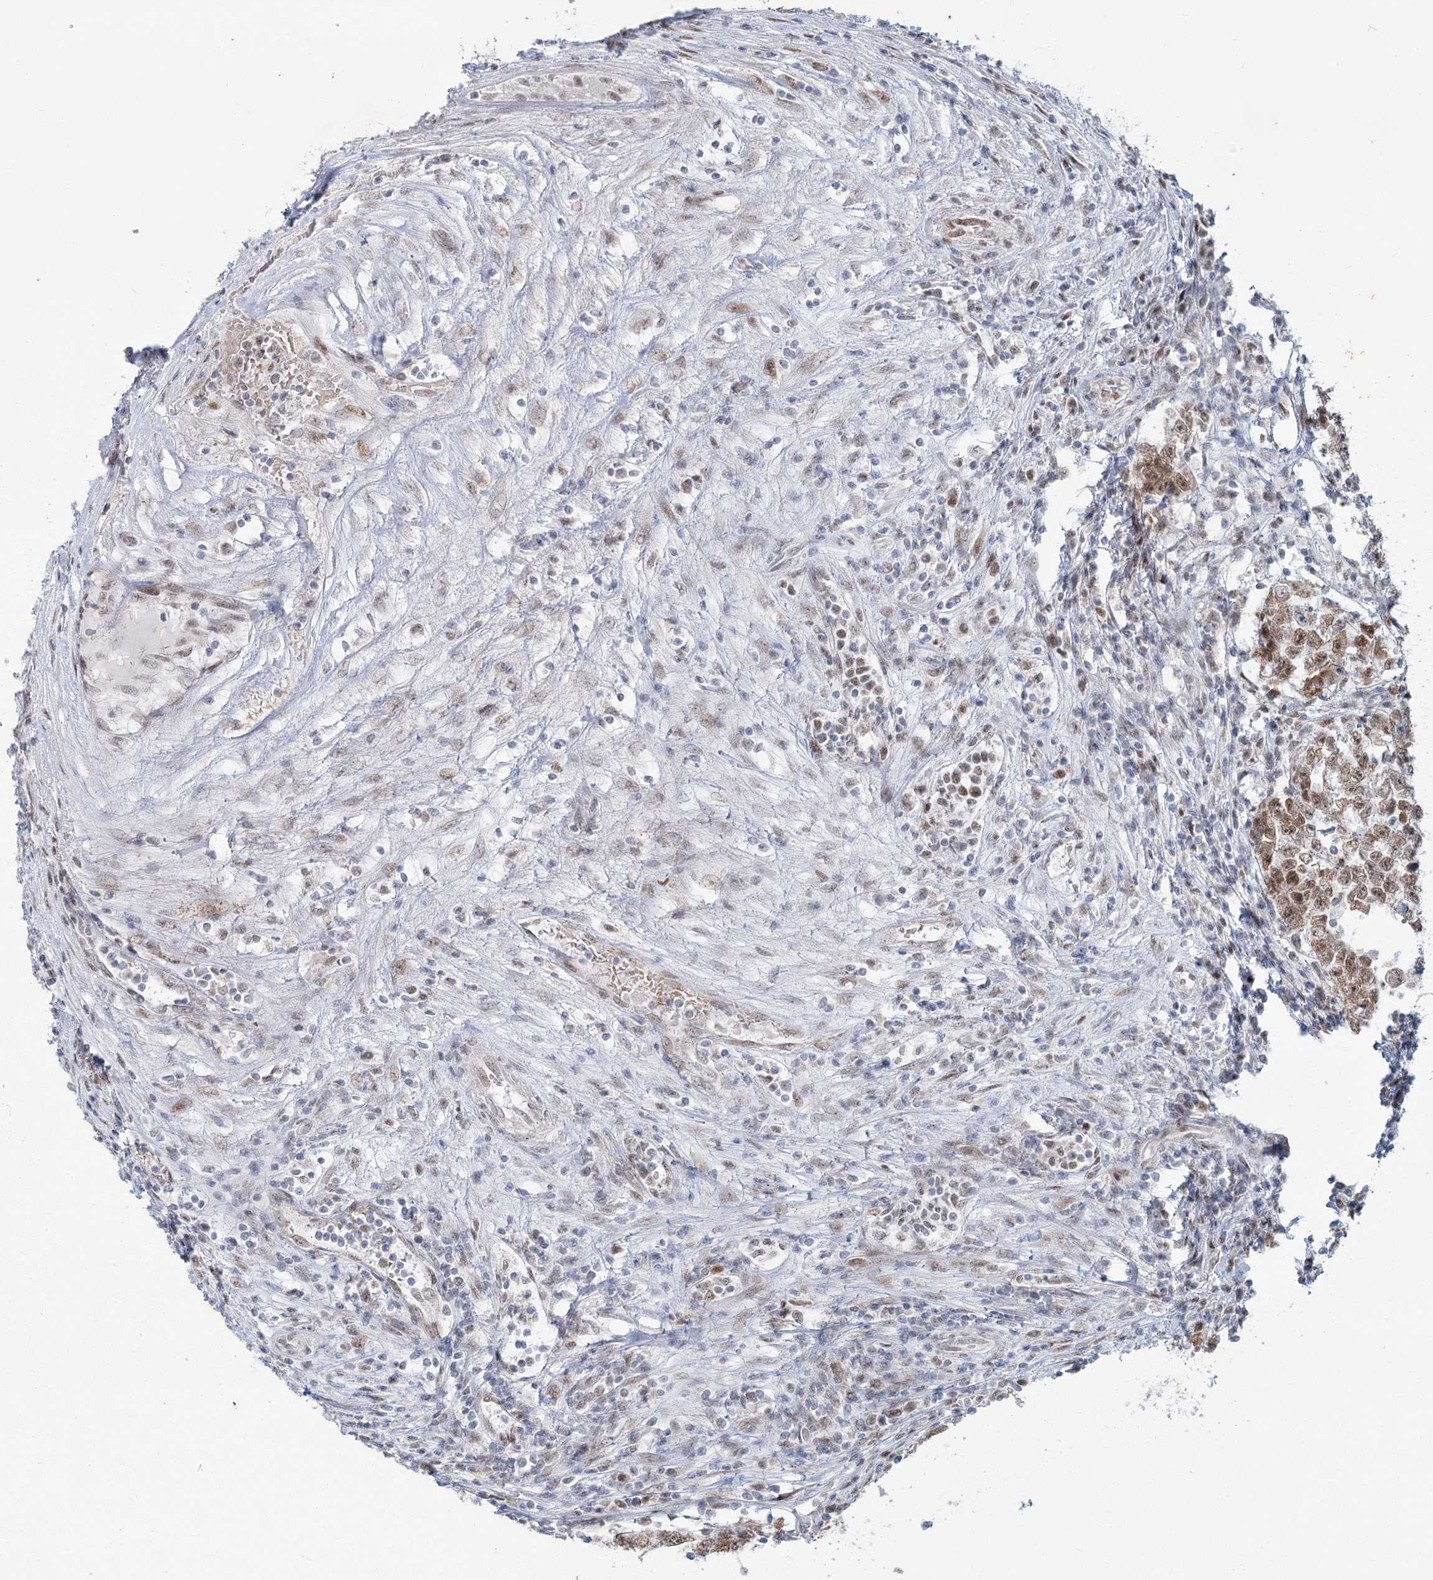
{"staining": {"intensity": "moderate", "quantity": ">75%", "location": "cytoplasmic/membranous,nuclear"}, "tissue": "testis cancer", "cell_type": "Tumor cells", "image_type": "cancer", "snomed": [{"axis": "morphology", "description": "Carcinoma, Embryonal, NOS"}, {"axis": "topography", "description": "Testis"}], "caption": "Protein expression analysis of testis cancer (embryonal carcinoma) reveals moderate cytoplasmic/membranous and nuclear positivity in about >75% of tumor cells.", "gene": "MTG1", "patient": {"sex": "male", "age": 25}}